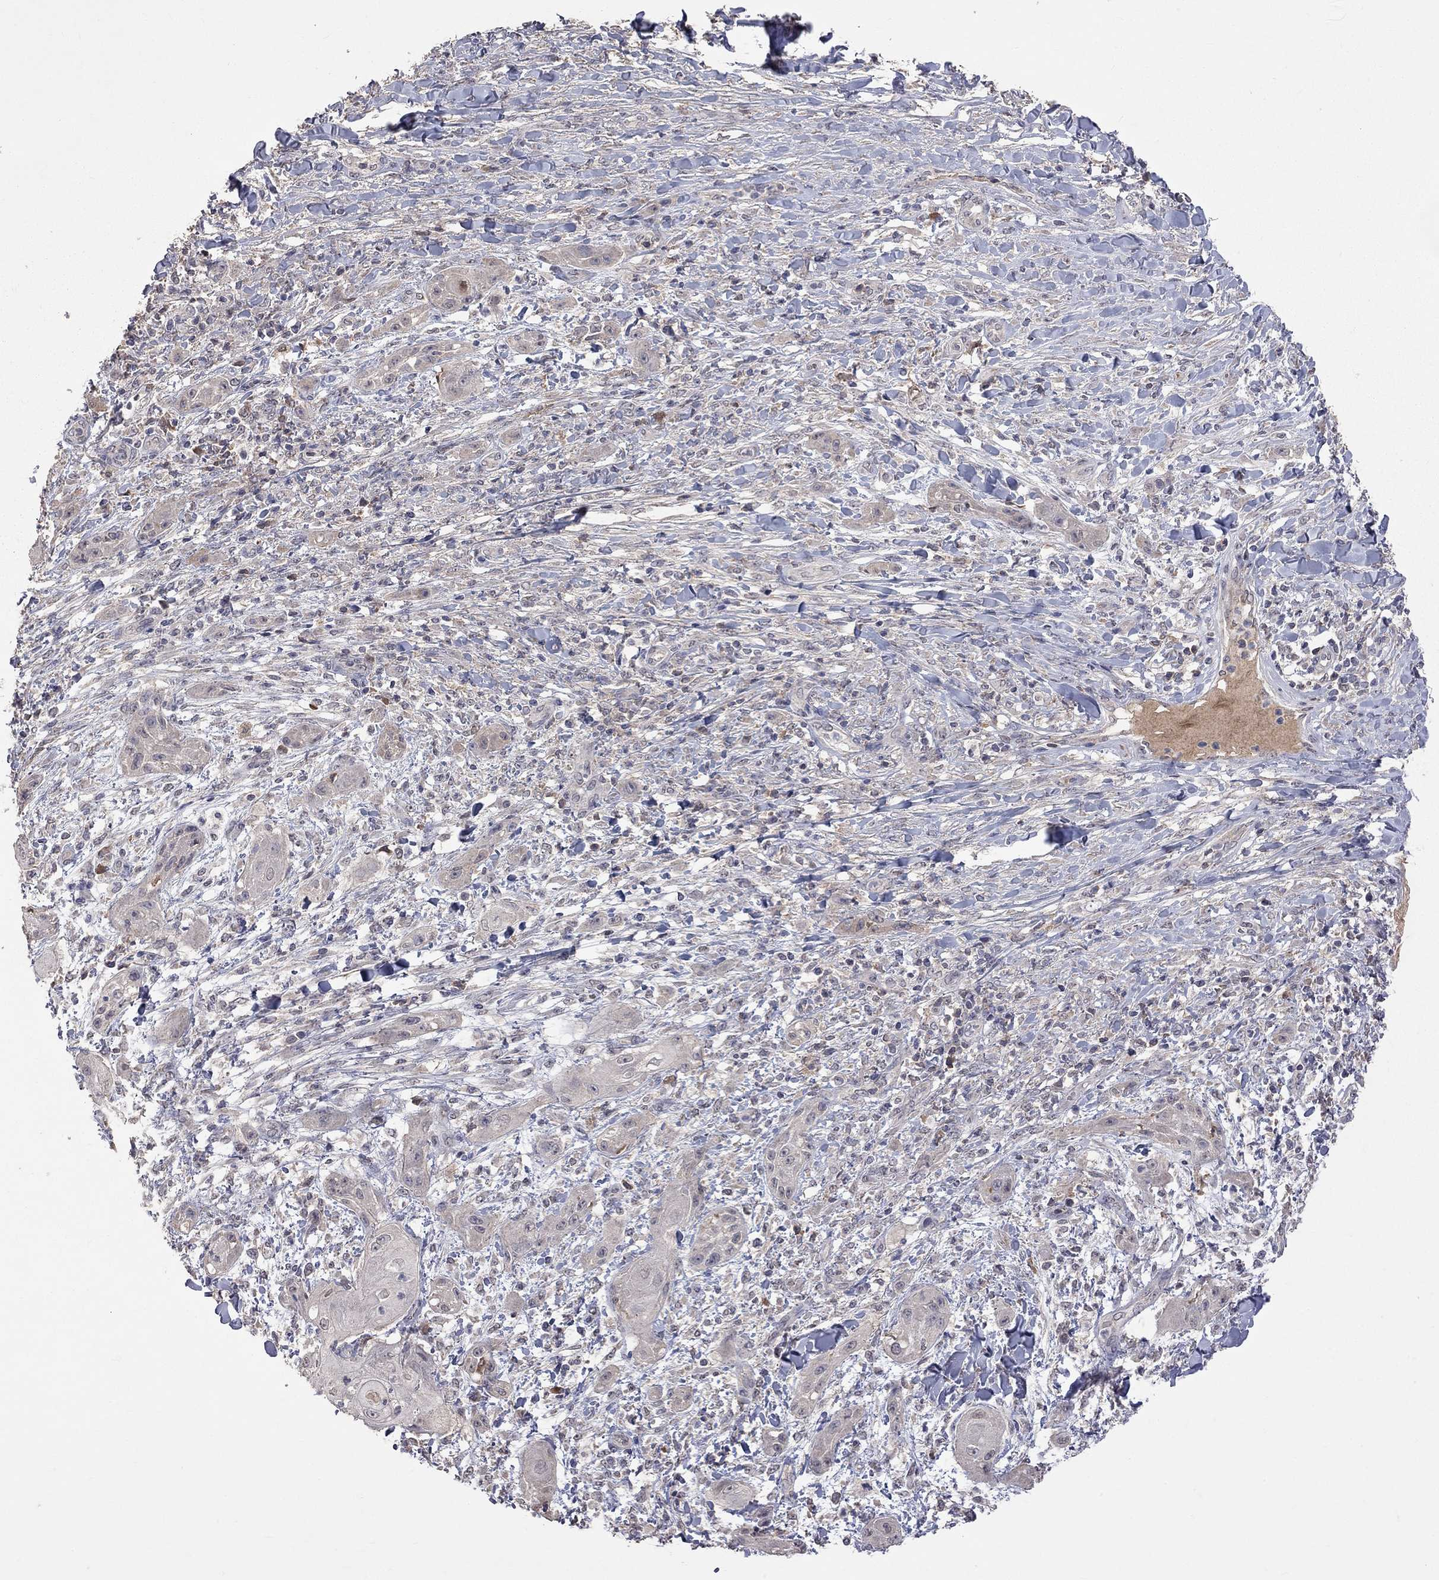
{"staining": {"intensity": "negative", "quantity": "none", "location": "none"}, "tissue": "skin cancer", "cell_type": "Tumor cells", "image_type": "cancer", "snomed": [{"axis": "morphology", "description": "Squamous cell carcinoma, NOS"}, {"axis": "topography", "description": "Skin"}], "caption": "Tumor cells show no significant expression in skin squamous cell carcinoma.", "gene": "HTR6", "patient": {"sex": "male", "age": 62}}